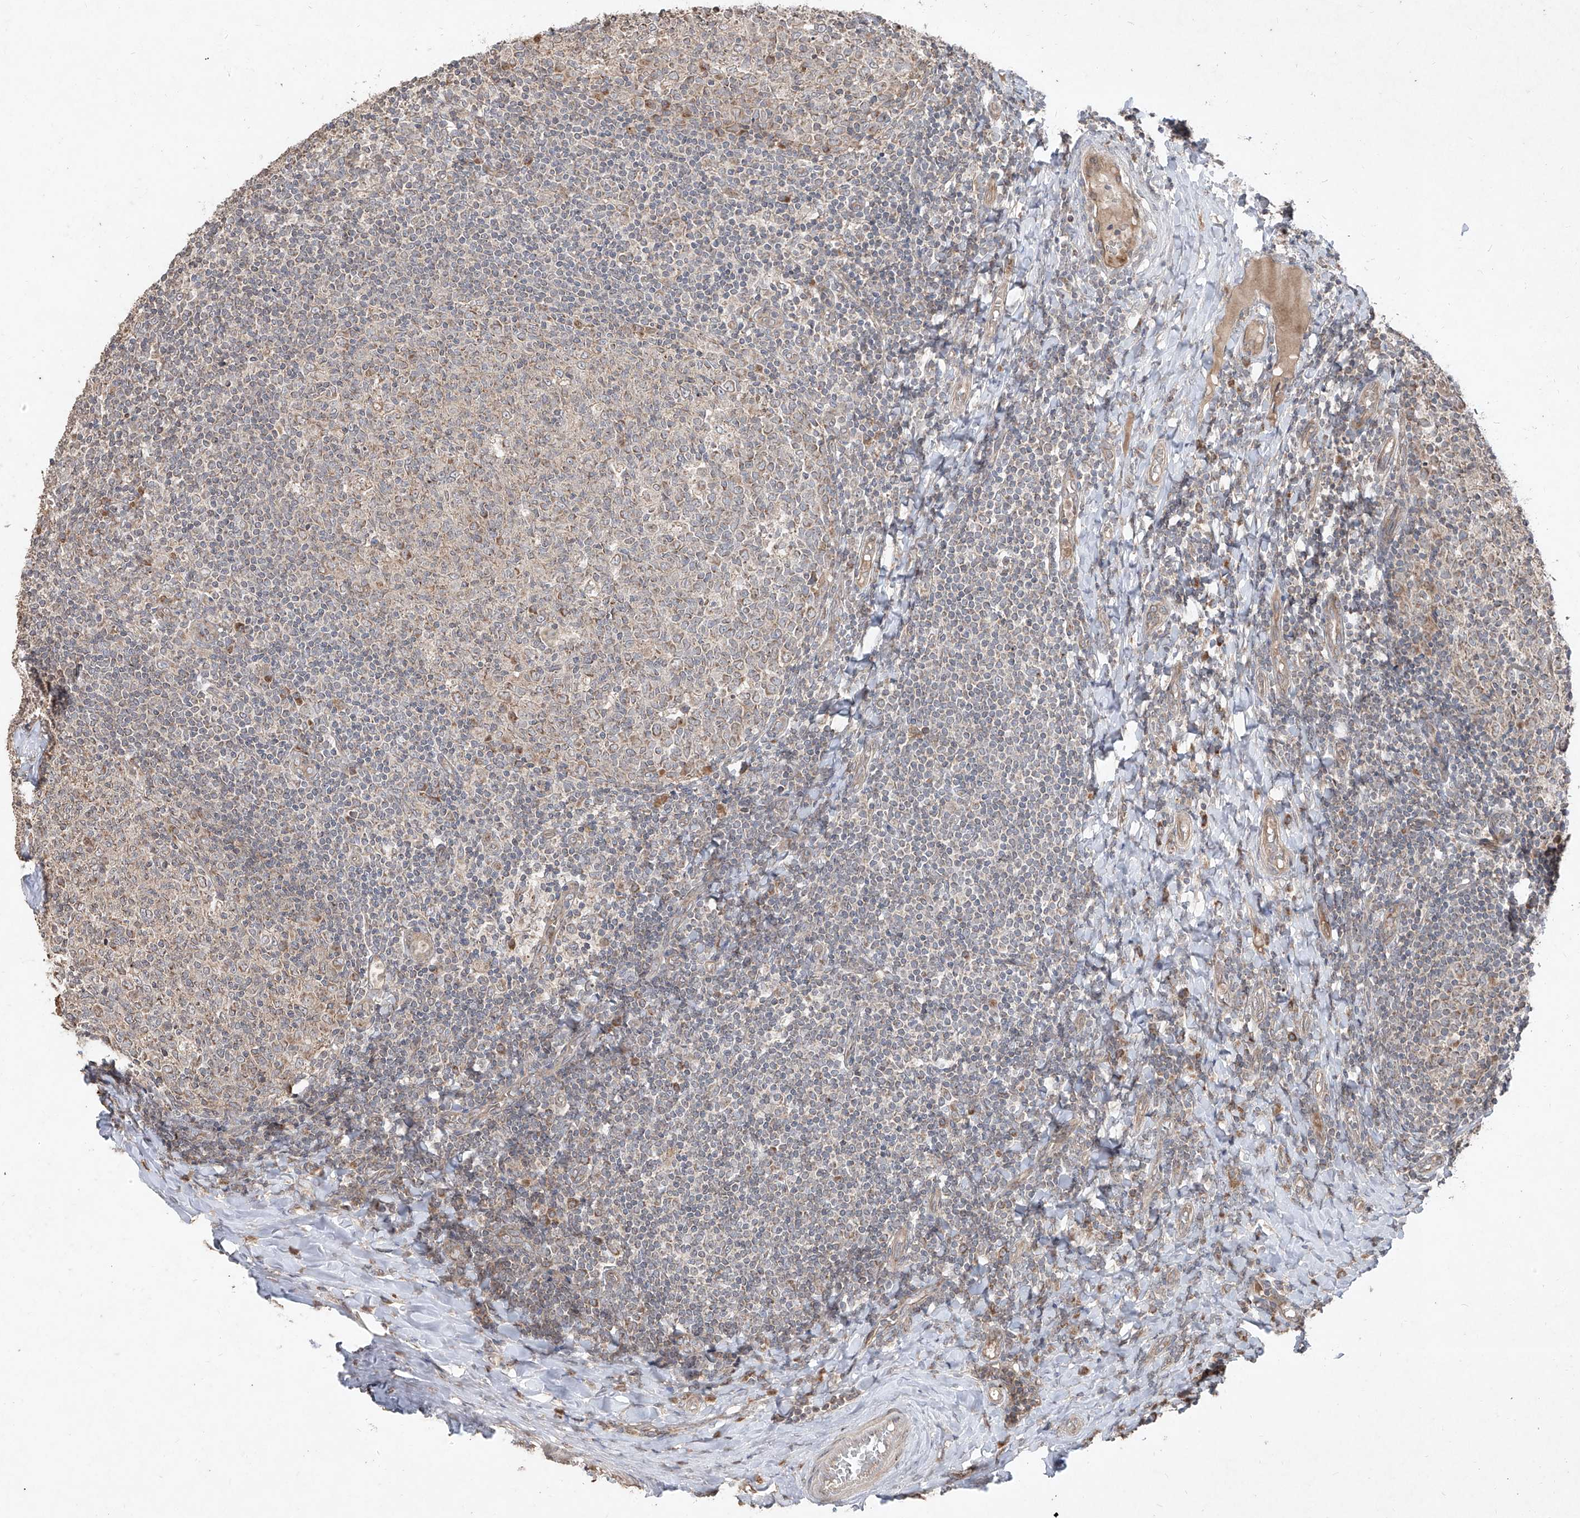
{"staining": {"intensity": "weak", "quantity": "25%-75%", "location": "cytoplasmic/membranous"}, "tissue": "tonsil", "cell_type": "Germinal center cells", "image_type": "normal", "snomed": [{"axis": "morphology", "description": "Normal tissue, NOS"}, {"axis": "topography", "description": "Tonsil"}], "caption": "Immunohistochemistry histopathology image of normal tonsil: human tonsil stained using immunohistochemistry (IHC) shows low levels of weak protein expression localized specifically in the cytoplasmic/membranous of germinal center cells, appearing as a cytoplasmic/membranous brown color.", "gene": "ABCD3", "patient": {"sex": "female", "age": 19}}